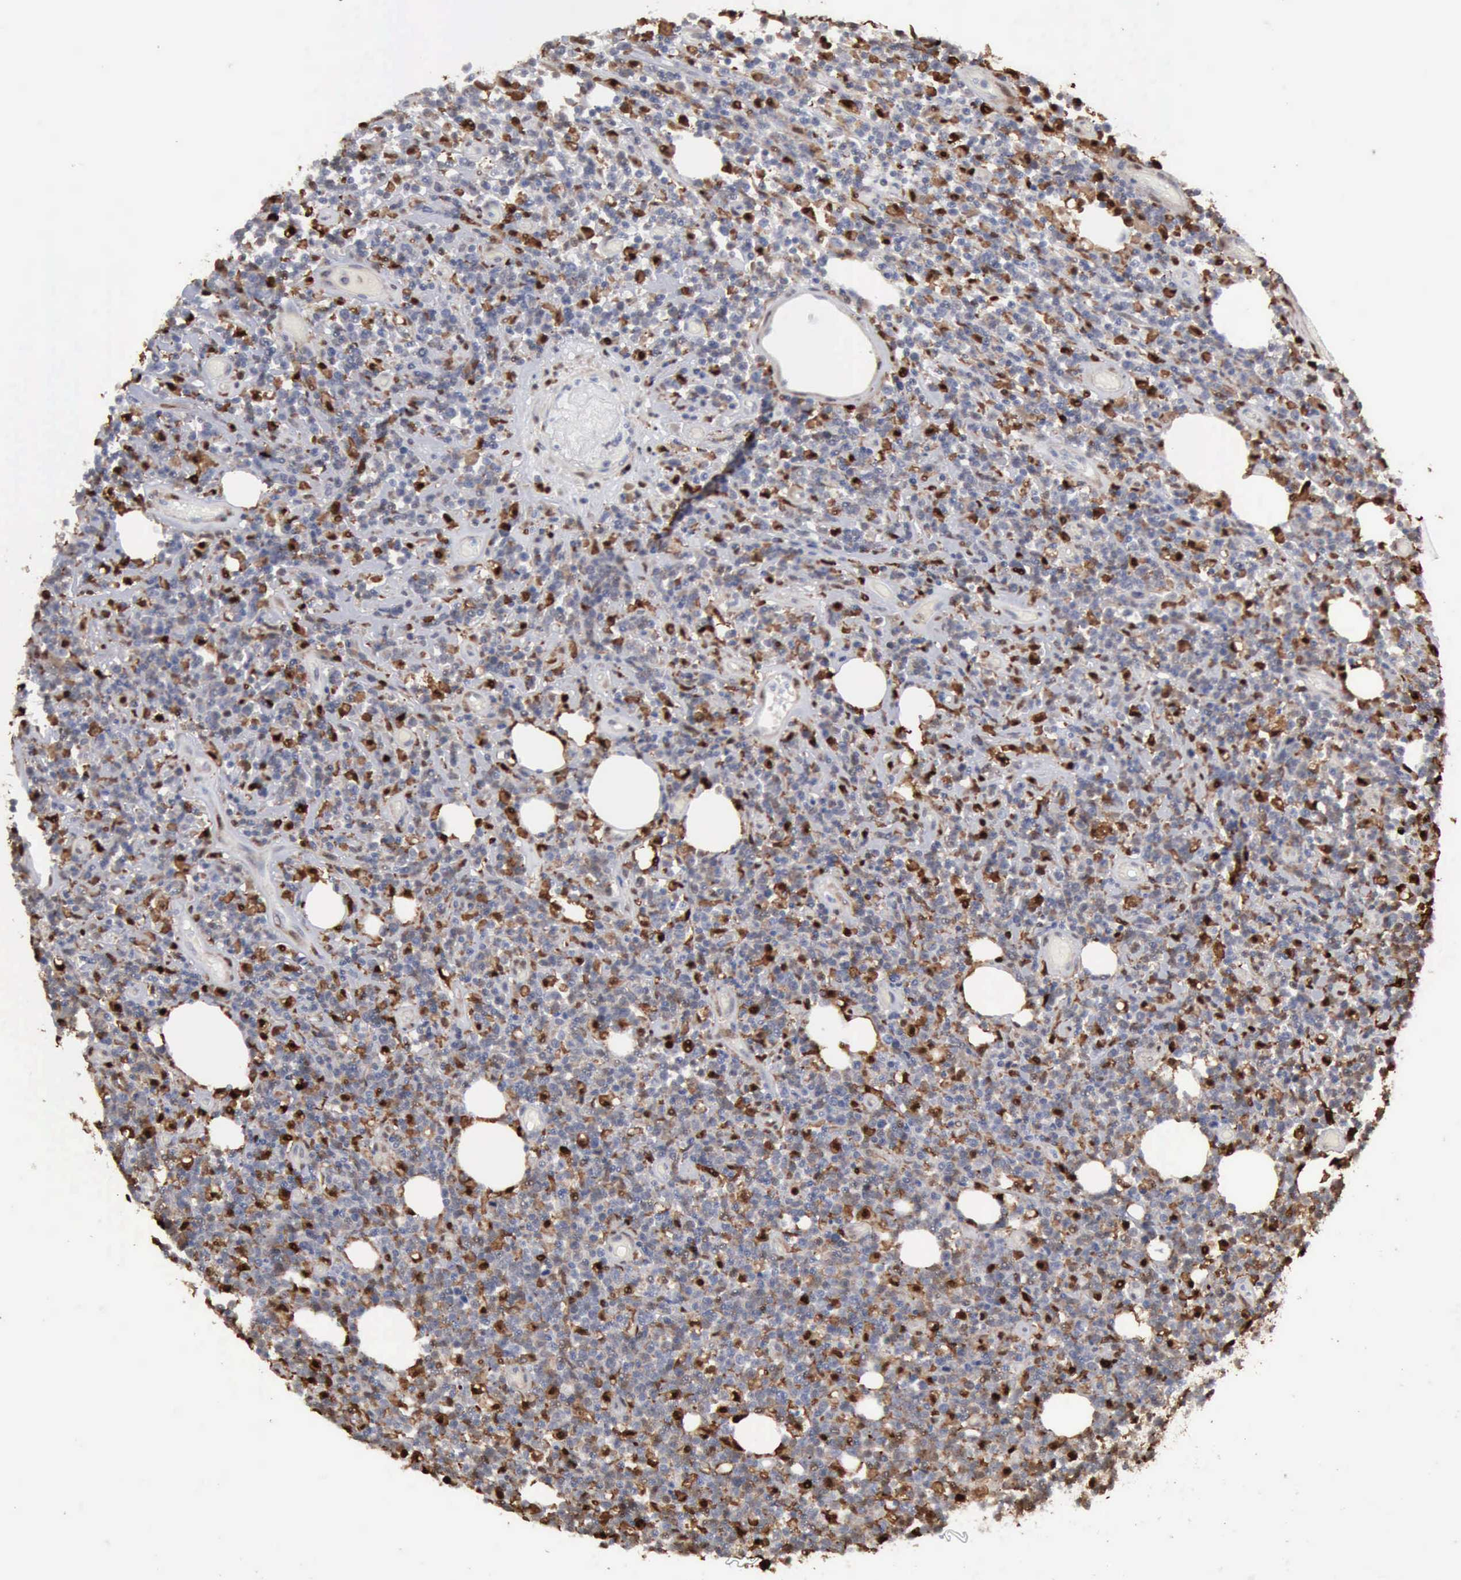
{"staining": {"intensity": "moderate", "quantity": "25%-75%", "location": "cytoplasmic/membranous,nuclear"}, "tissue": "lymphoma", "cell_type": "Tumor cells", "image_type": "cancer", "snomed": [{"axis": "morphology", "description": "Malignant lymphoma, non-Hodgkin's type, High grade"}, {"axis": "topography", "description": "Colon"}], "caption": "DAB immunohistochemical staining of human malignant lymphoma, non-Hodgkin's type (high-grade) shows moderate cytoplasmic/membranous and nuclear protein positivity in about 25%-75% of tumor cells.", "gene": "STAT1", "patient": {"sex": "male", "age": 82}}